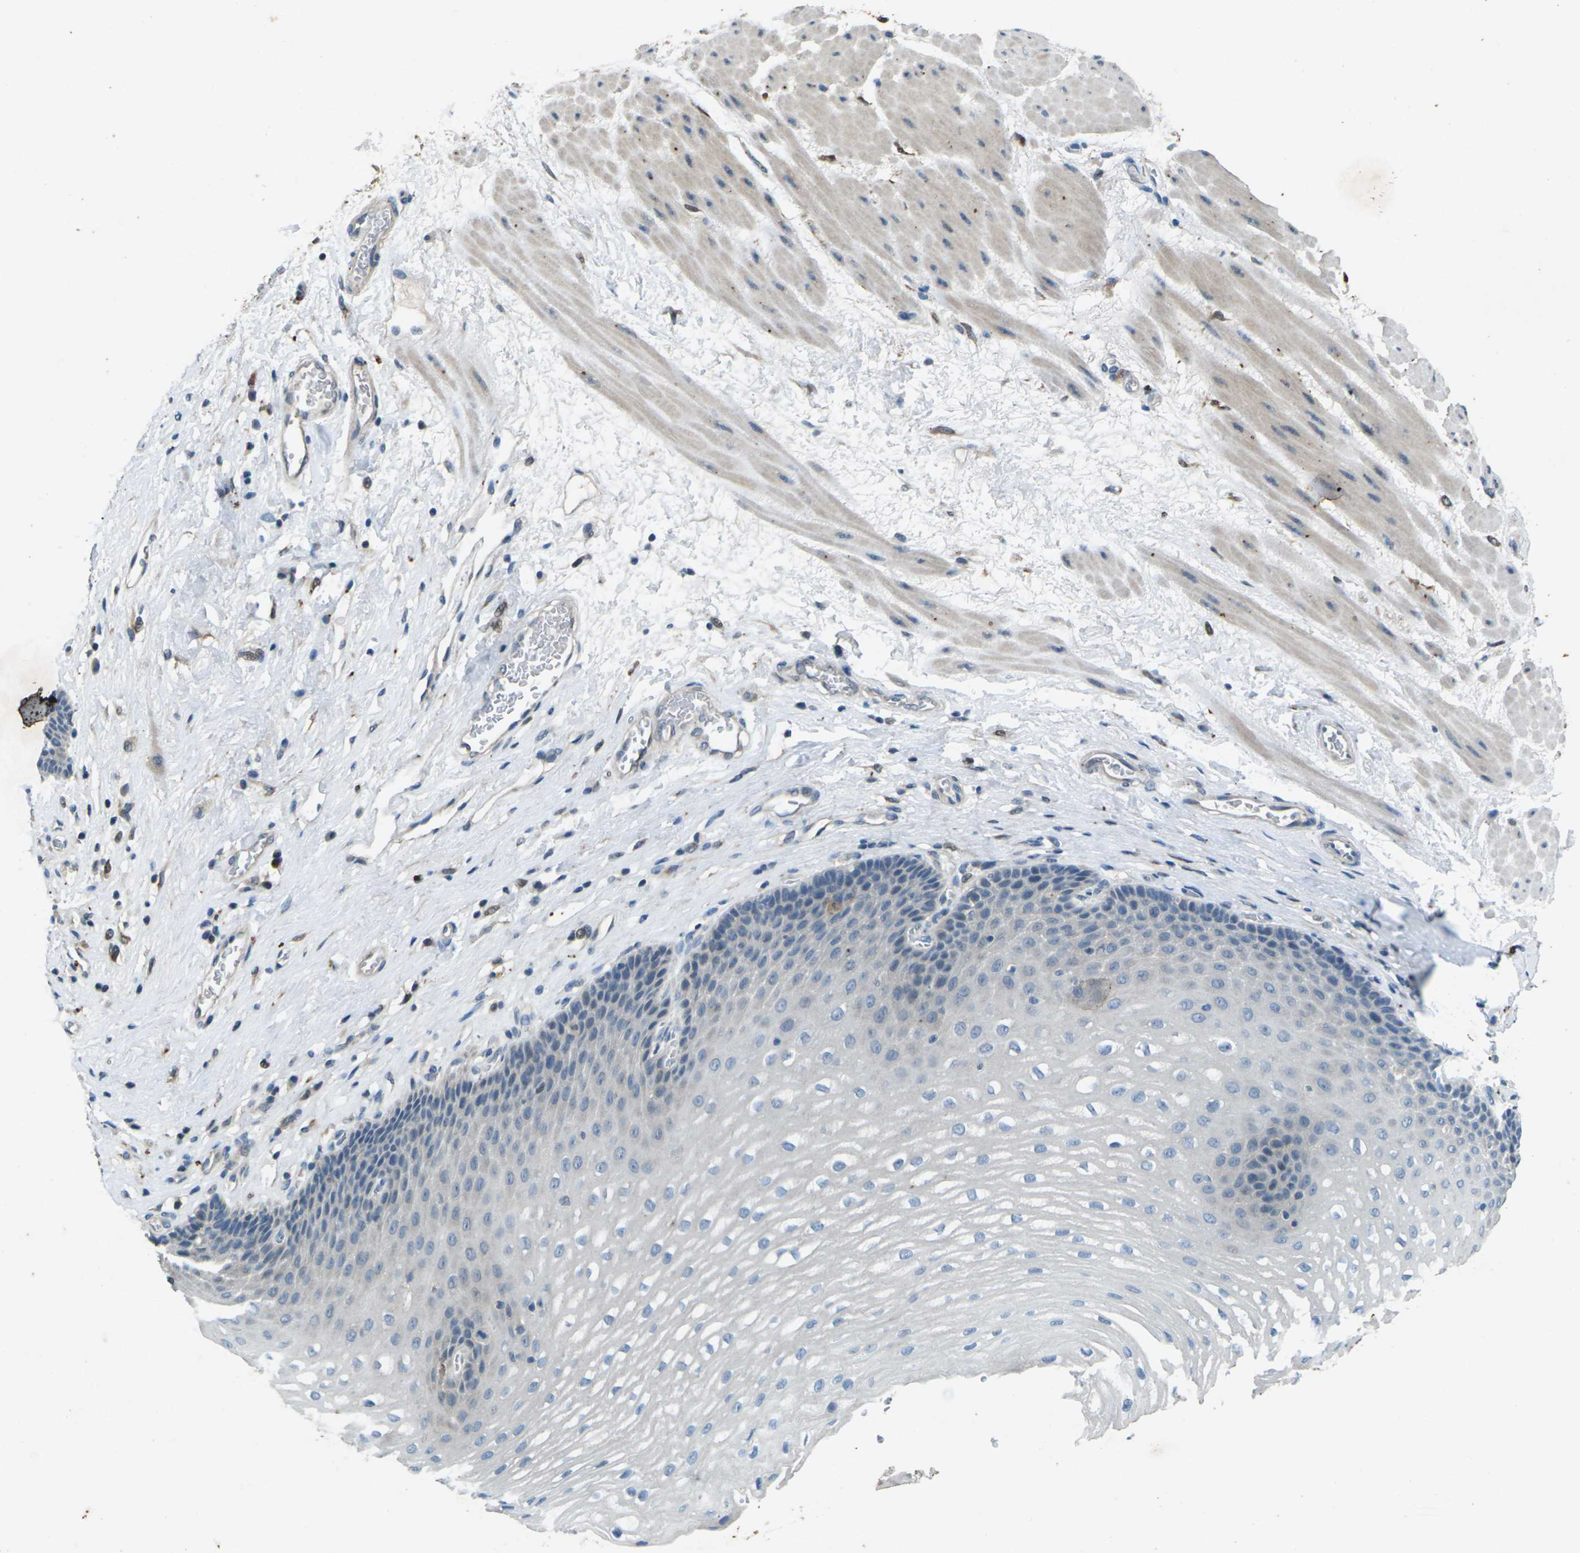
{"staining": {"intensity": "negative", "quantity": "none", "location": "none"}, "tissue": "esophagus", "cell_type": "Squamous epithelial cells", "image_type": "normal", "snomed": [{"axis": "morphology", "description": "Normal tissue, NOS"}, {"axis": "topography", "description": "Esophagus"}], "caption": "This is an immunohistochemistry histopathology image of normal esophagus. There is no staining in squamous epithelial cells.", "gene": "SIGLEC14", "patient": {"sex": "male", "age": 48}}